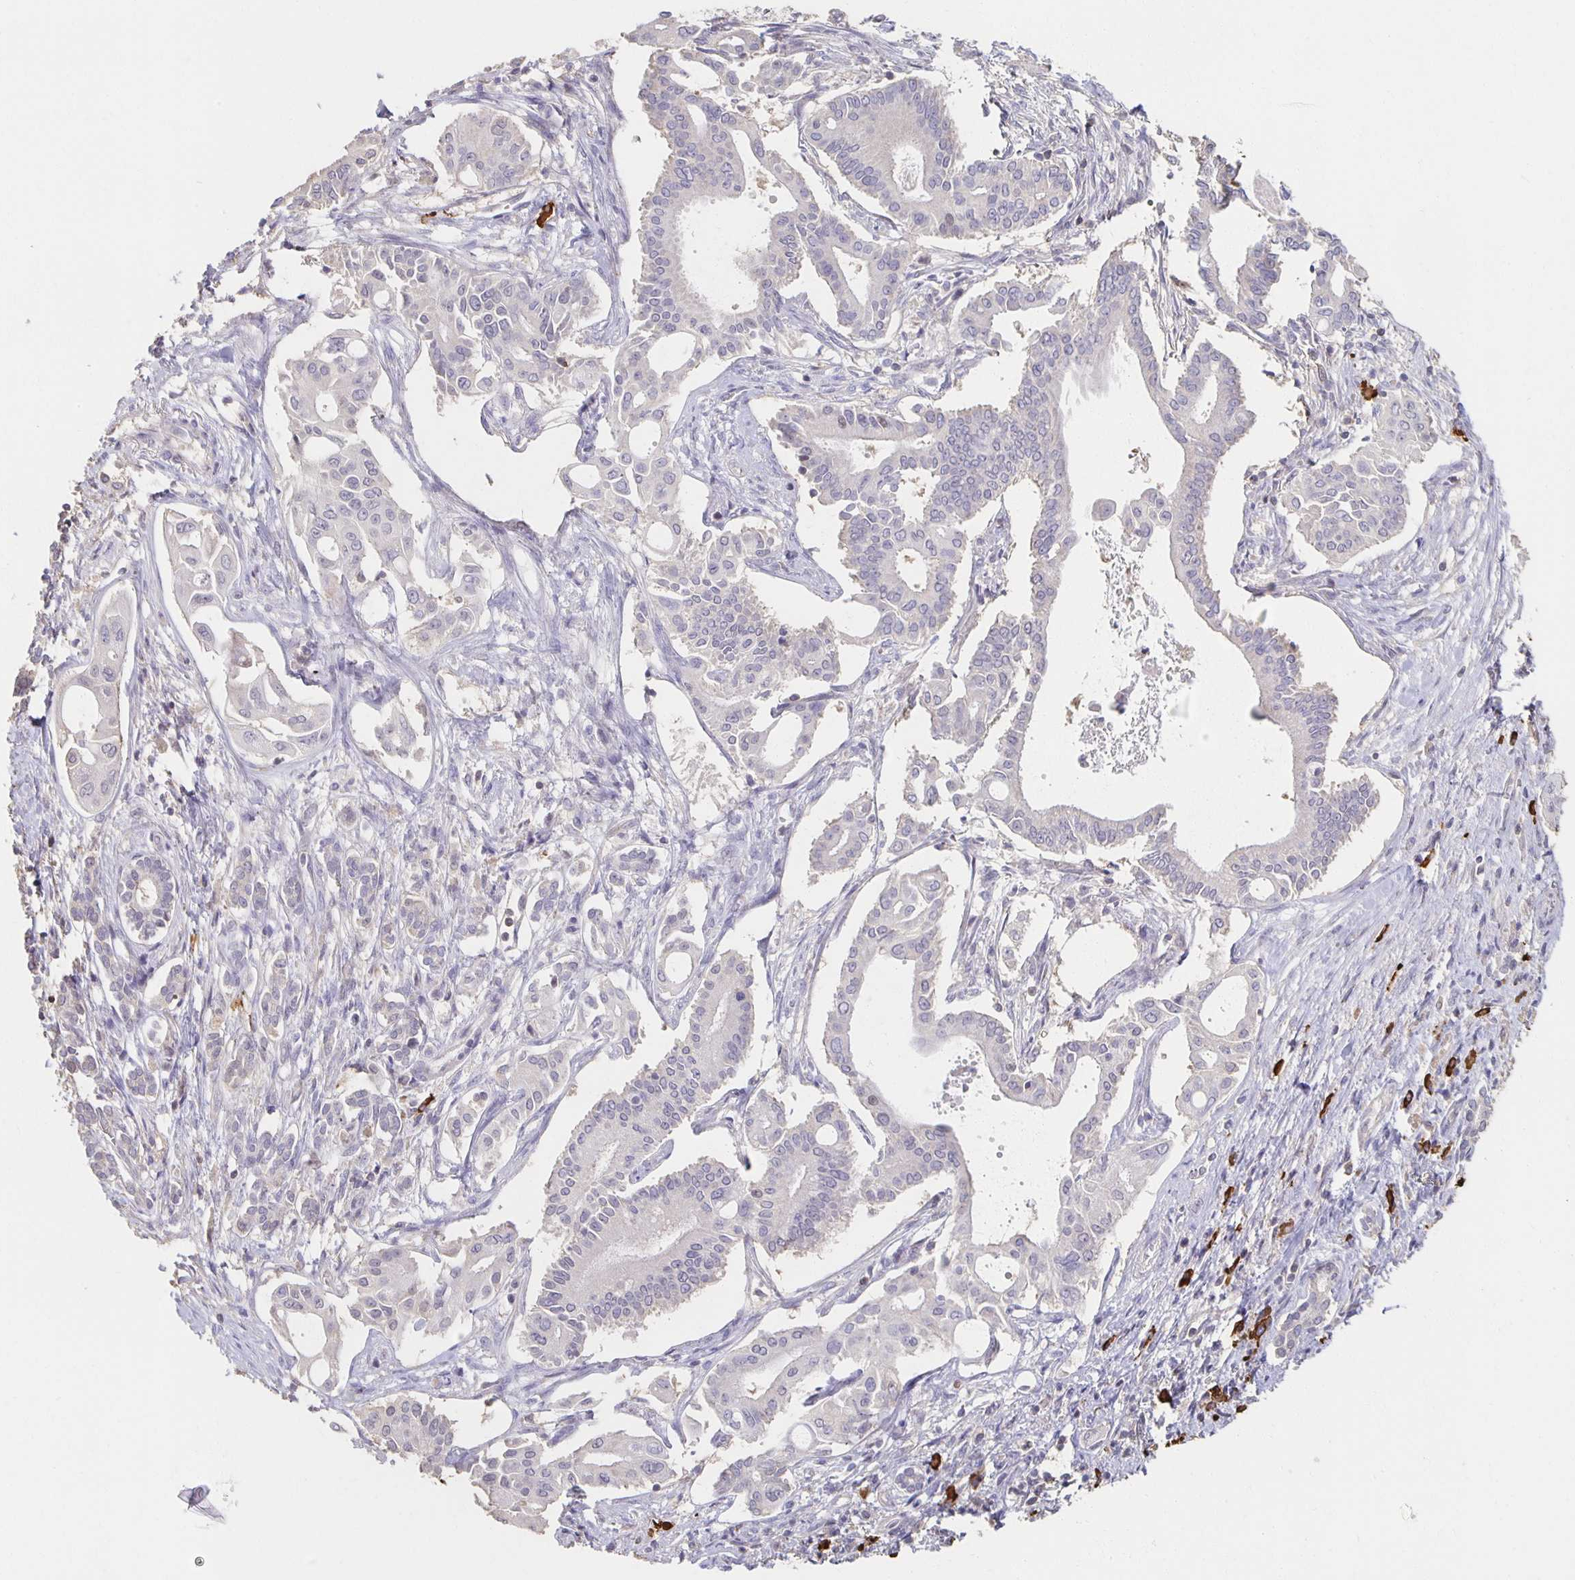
{"staining": {"intensity": "negative", "quantity": "none", "location": "none"}, "tissue": "pancreatic cancer", "cell_type": "Tumor cells", "image_type": "cancer", "snomed": [{"axis": "morphology", "description": "Adenocarcinoma, NOS"}, {"axis": "topography", "description": "Pancreas"}], "caption": "Human pancreatic adenocarcinoma stained for a protein using IHC reveals no staining in tumor cells.", "gene": "ZNF692", "patient": {"sex": "female", "age": 68}}